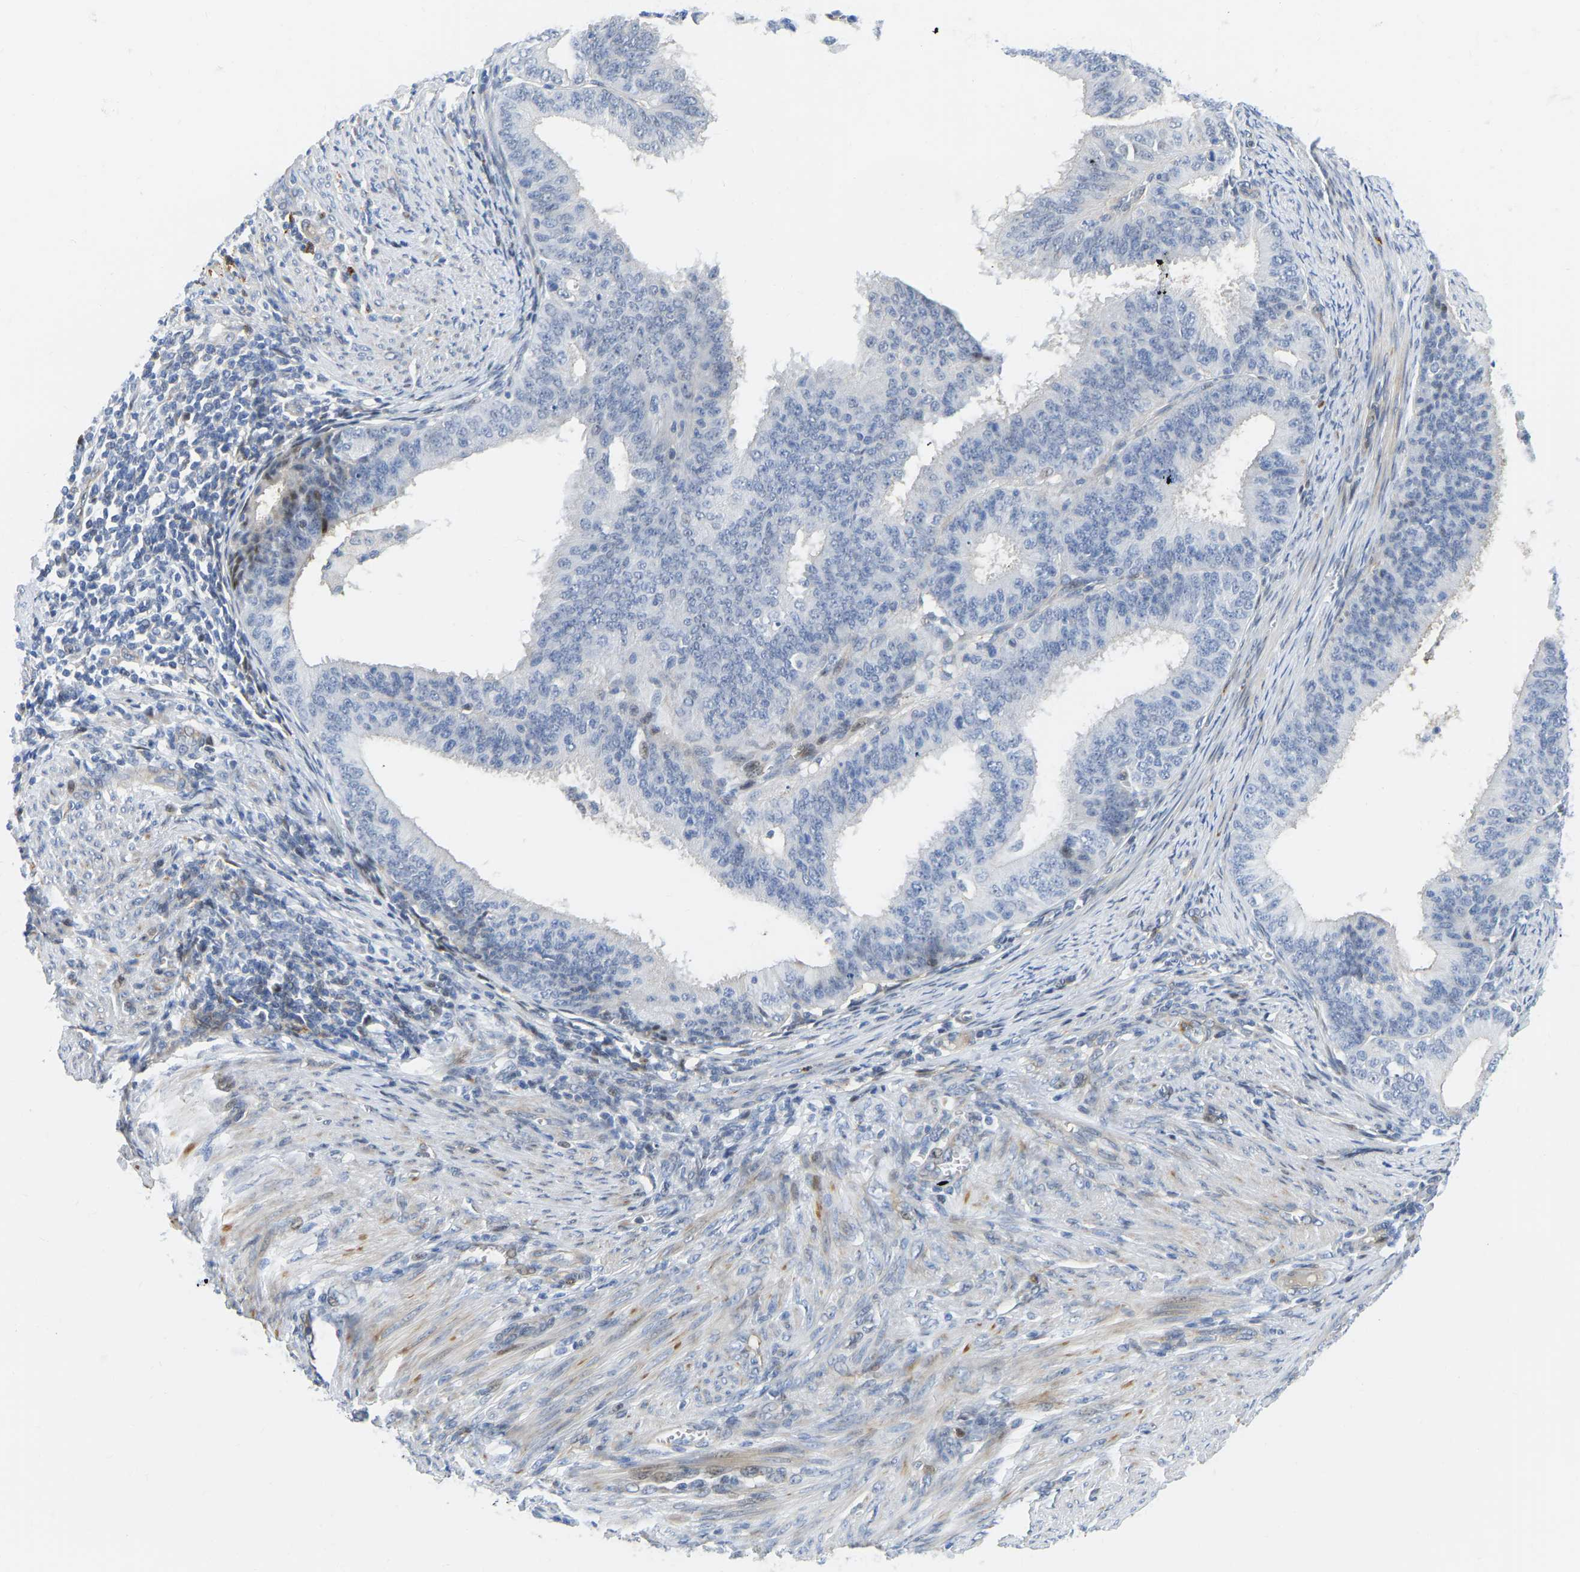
{"staining": {"intensity": "negative", "quantity": "none", "location": "none"}, "tissue": "endometrial cancer", "cell_type": "Tumor cells", "image_type": "cancer", "snomed": [{"axis": "morphology", "description": "Adenocarcinoma, NOS"}, {"axis": "topography", "description": "Endometrium"}], "caption": "Immunohistochemistry of adenocarcinoma (endometrial) exhibits no staining in tumor cells.", "gene": "HDAC5", "patient": {"sex": "female", "age": 70}}